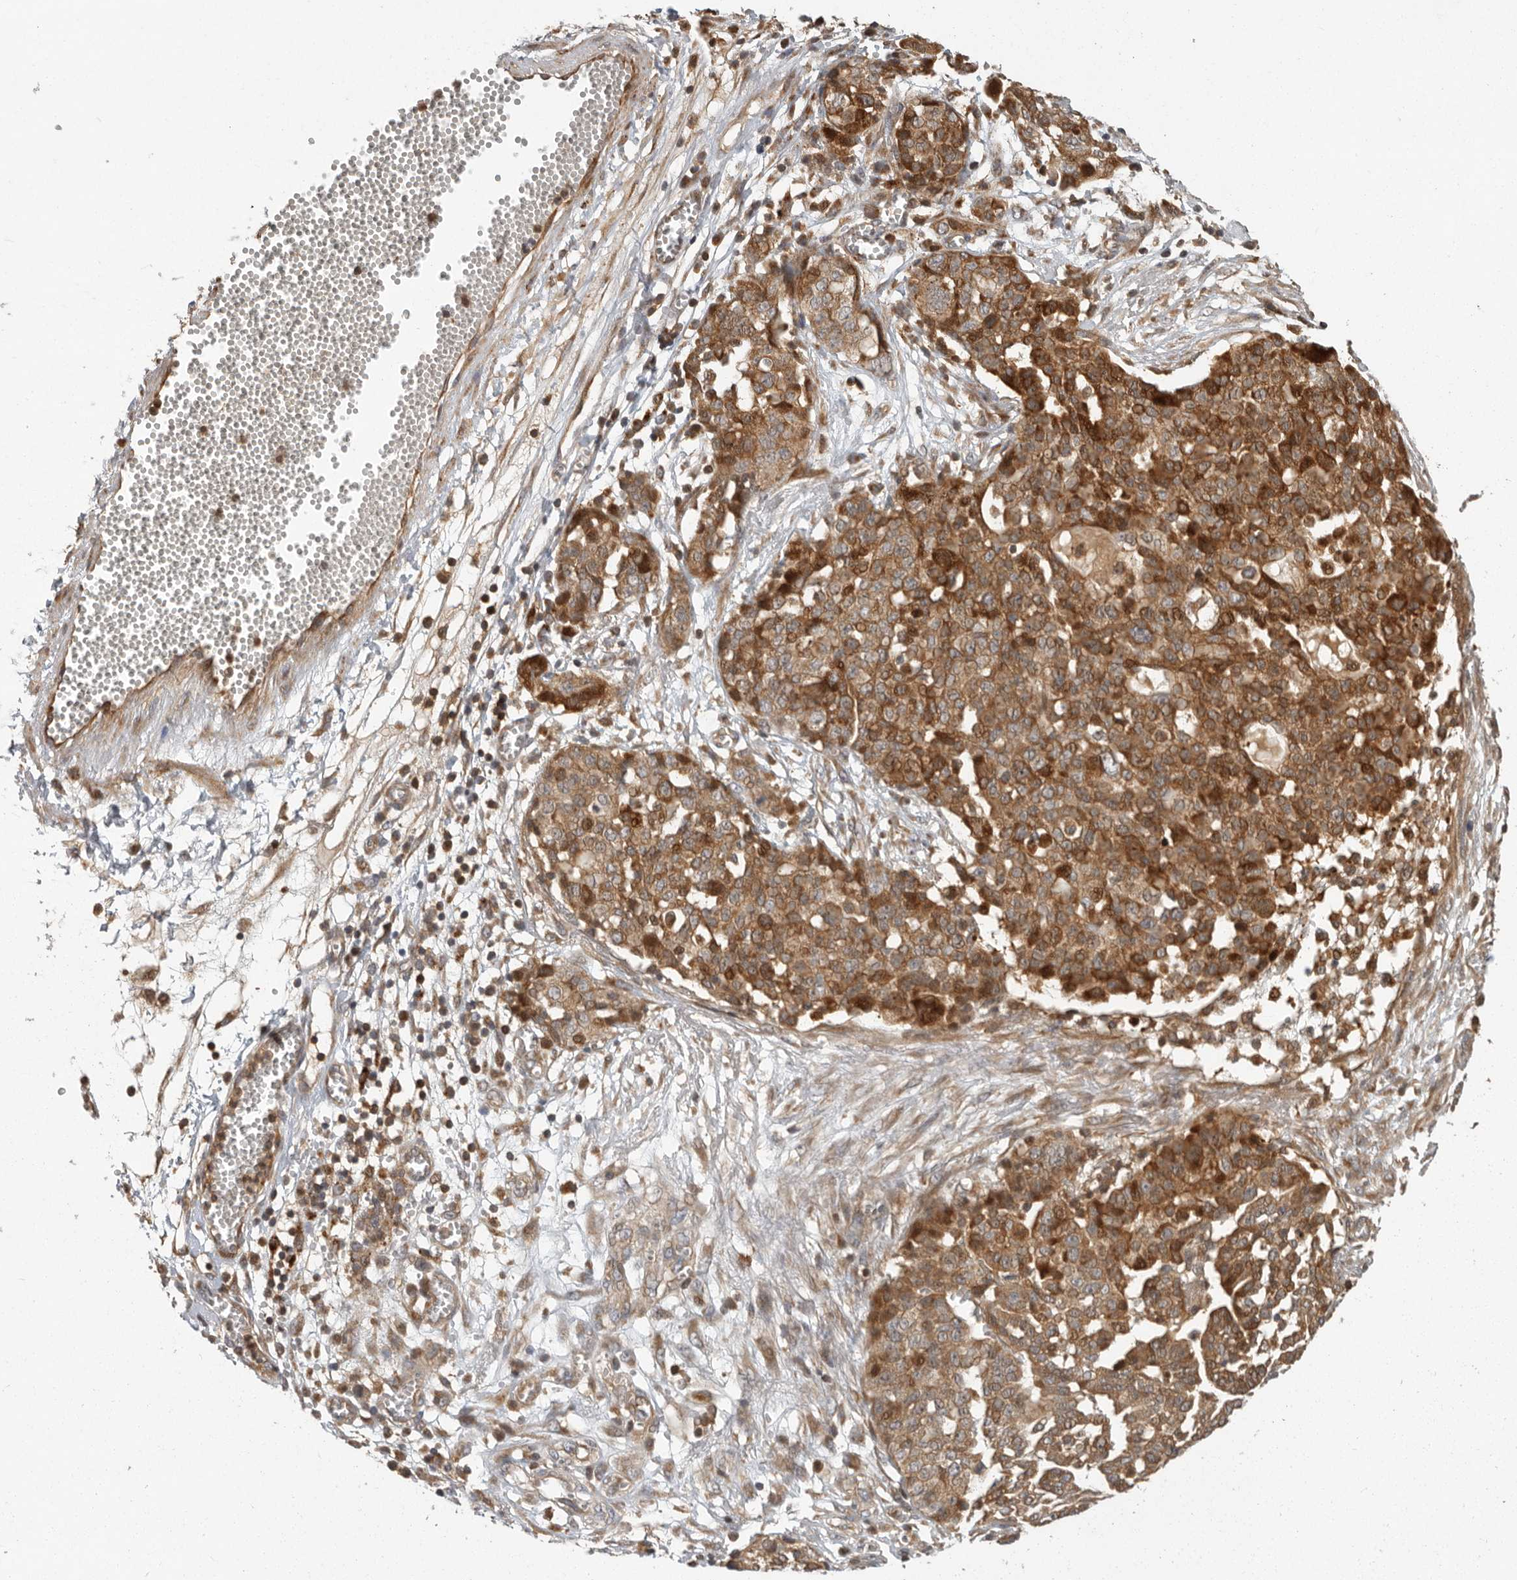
{"staining": {"intensity": "moderate", "quantity": ">75%", "location": "cytoplasmic/membranous,nuclear"}, "tissue": "ovarian cancer", "cell_type": "Tumor cells", "image_type": "cancer", "snomed": [{"axis": "morphology", "description": "Cystadenocarcinoma, serous, NOS"}, {"axis": "topography", "description": "Soft tissue"}, {"axis": "topography", "description": "Ovary"}], "caption": "IHC photomicrograph of ovarian serous cystadenocarcinoma stained for a protein (brown), which displays medium levels of moderate cytoplasmic/membranous and nuclear expression in about >75% of tumor cells.", "gene": "SWT1", "patient": {"sex": "female", "age": 57}}